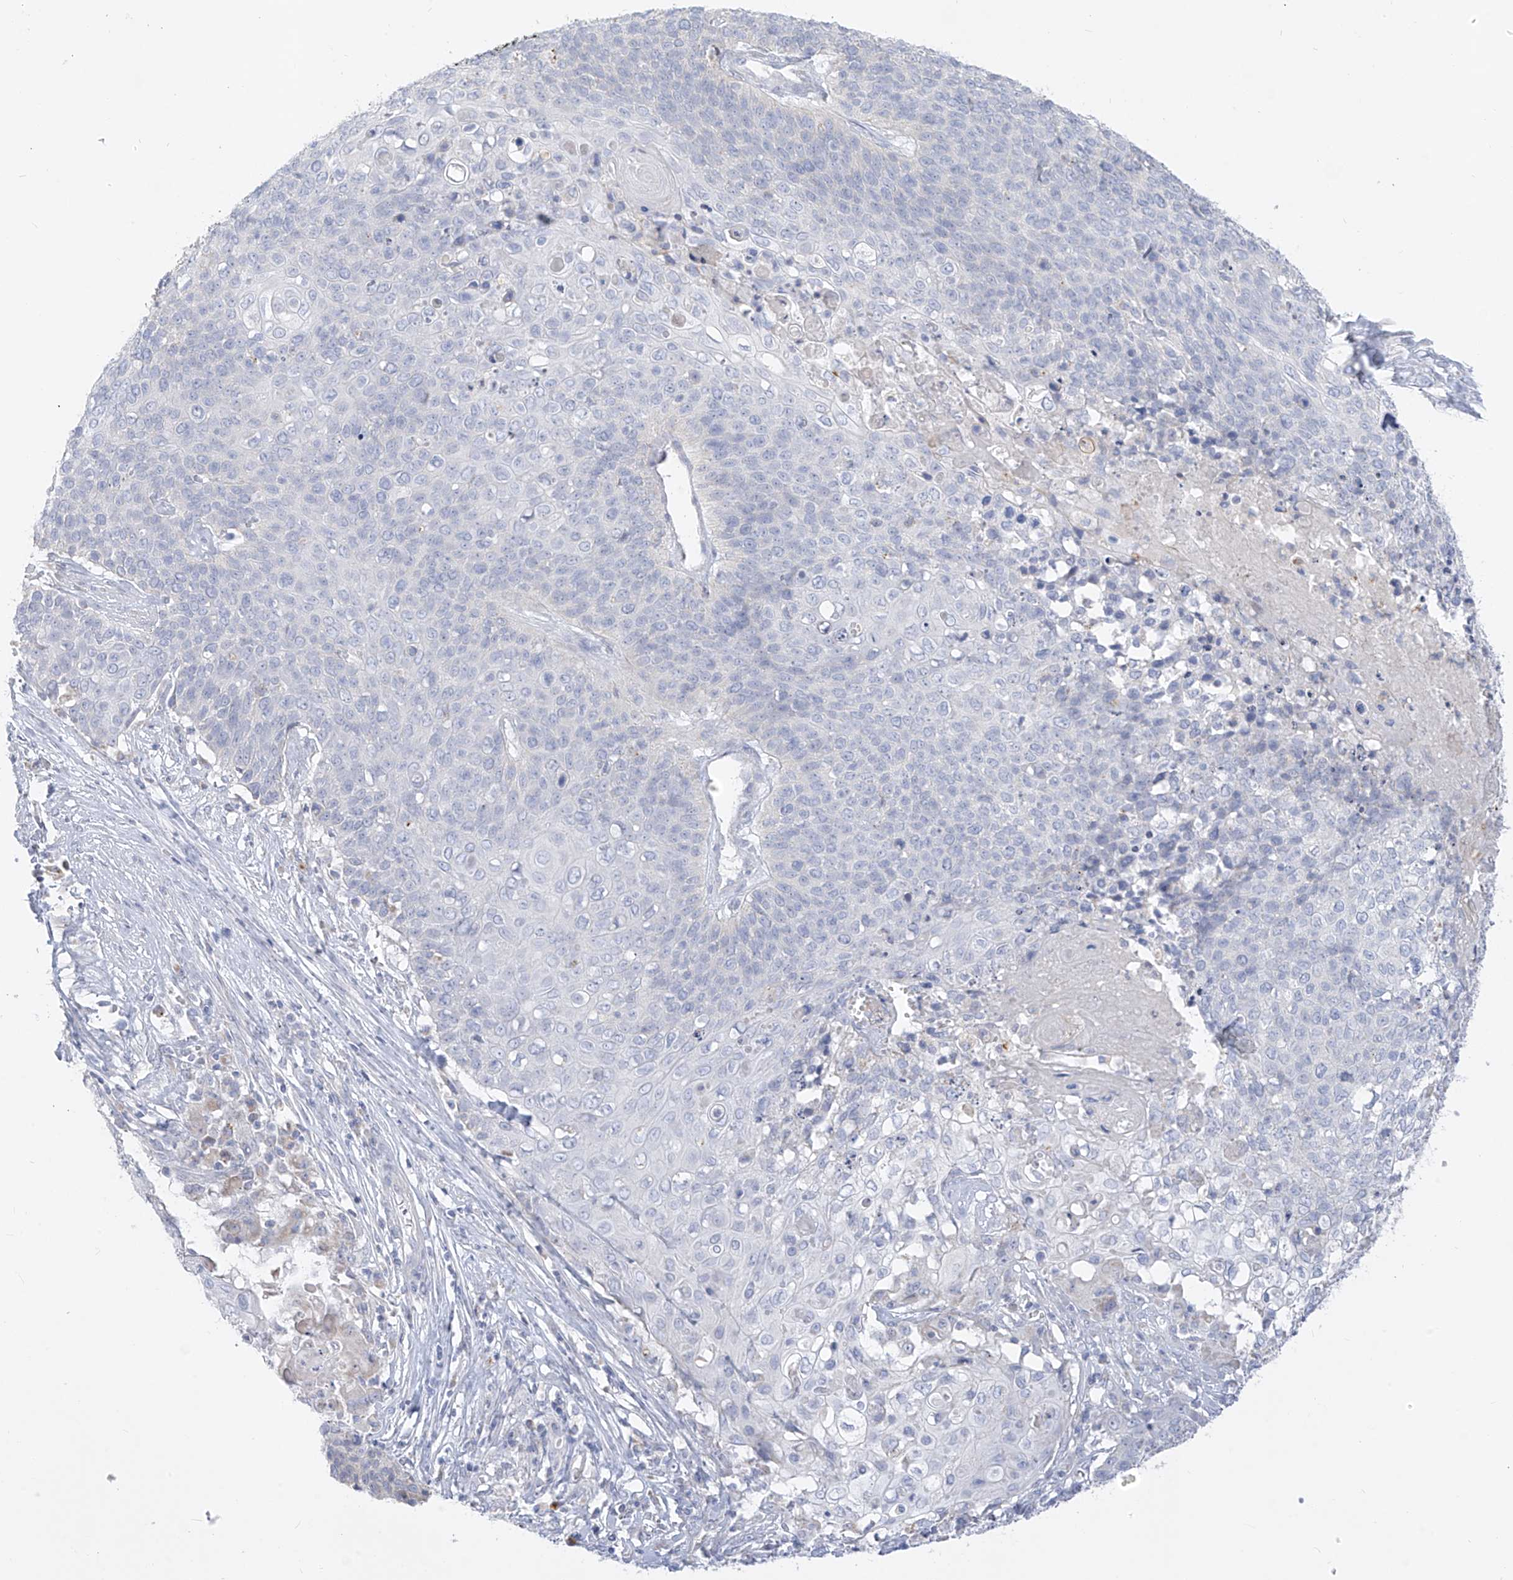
{"staining": {"intensity": "negative", "quantity": "none", "location": "none"}, "tissue": "cervical cancer", "cell_type": "Tumor cells", "image_type": "cancer", "snomed": [{"axis": "morphology", "description": "Squamous cell carcinoma, NOS"}, {"axis": "topography", "description": "Cervix"}], "caption": "Squamous cell carcinoma (cervical) was stained to show a protein in brown. There is no significant staining in tumor cells.", "gene": "ZNF404", "patient": {"sex": "female", "age": 39}}